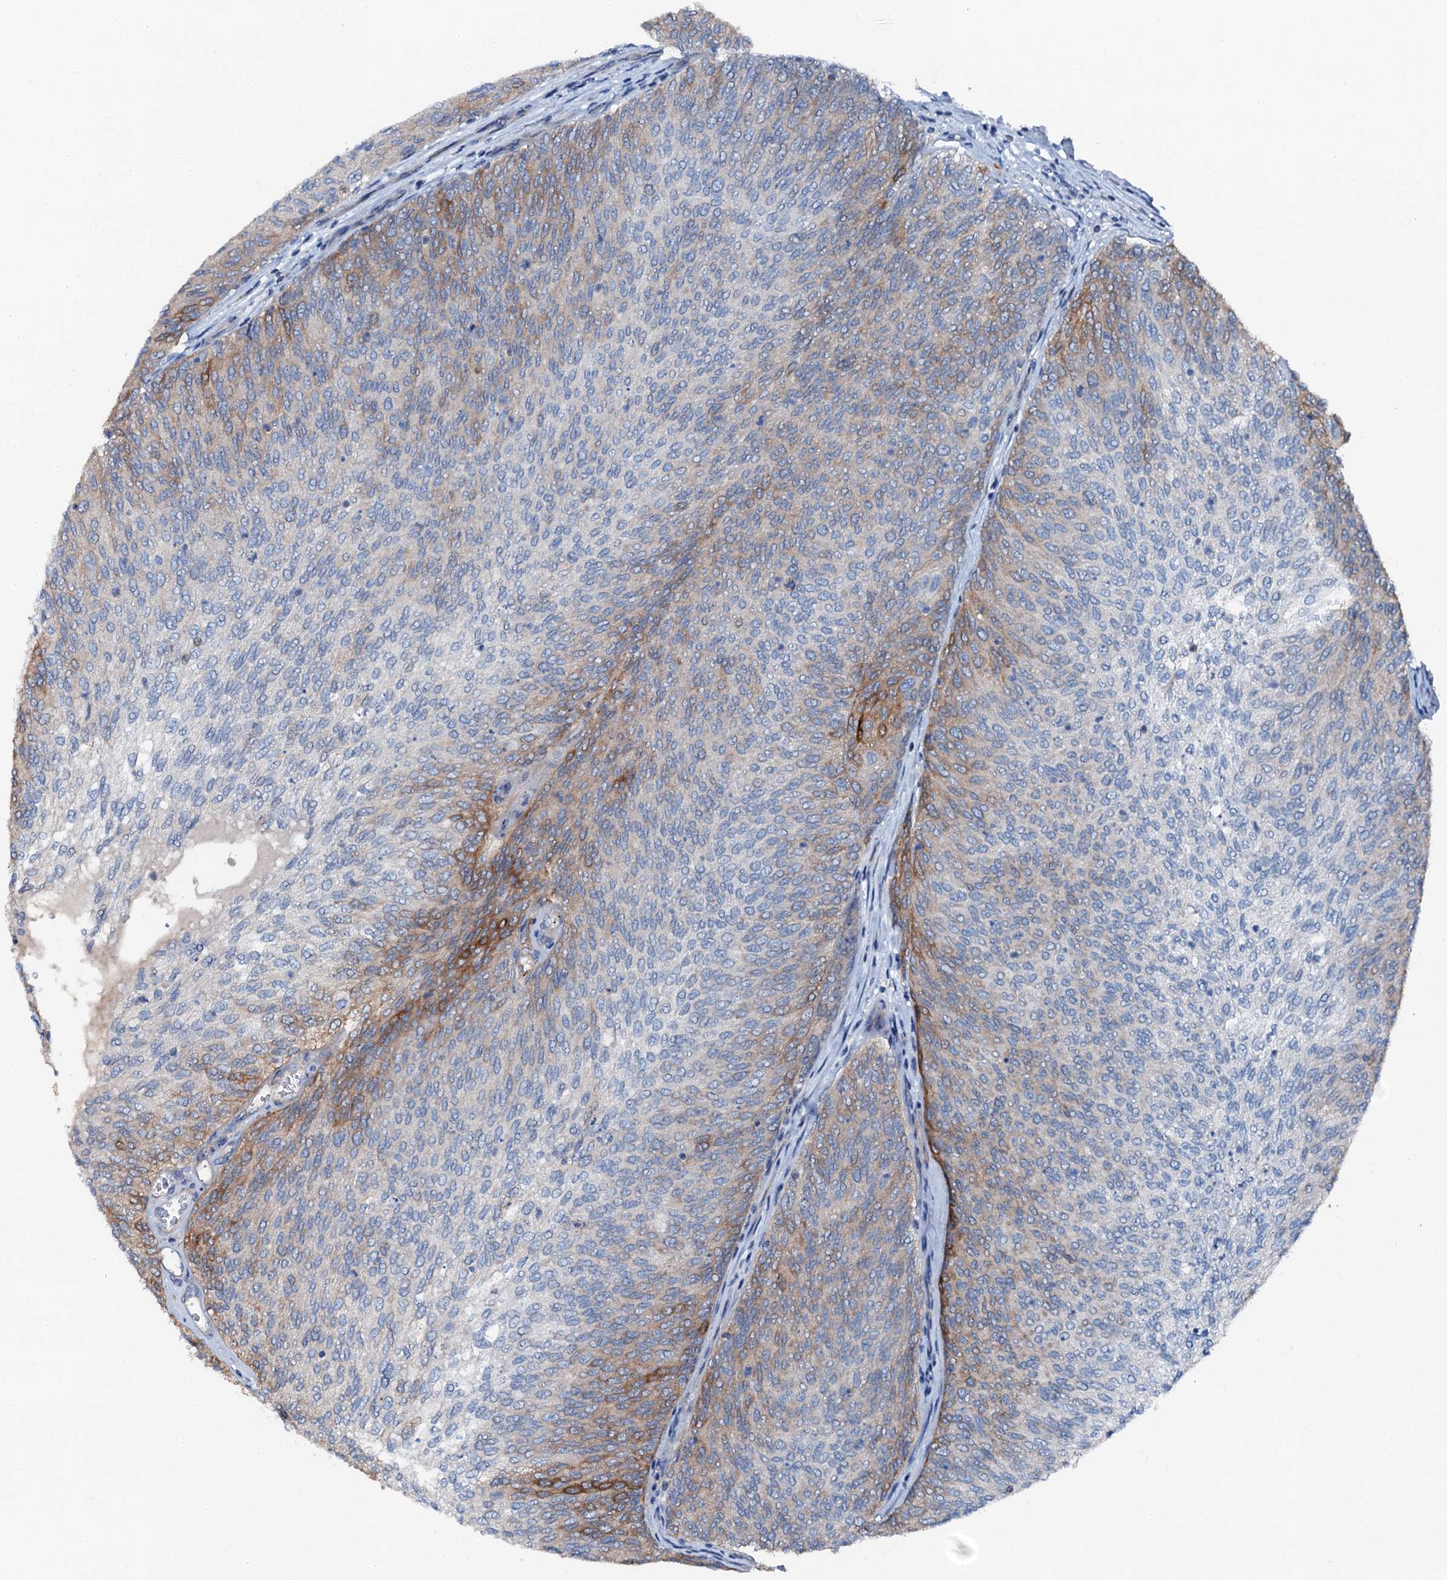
{"staining": {"intensity": "moderate", "quantity": "<25%", "location": "cytoplasmic/membranous"}, "tissue": "urothelial cancer", "cell_type": "Tumor cells", "image_type": "cancer", "snomed": [{"axis": "morphology", "description": "Urothelial carcinoma, Low grade"}, {"axis": "topography", "description": "Urinary bladder"}], "caption": "A micrograph of urothelial cancer stained for a protein displays moderate cytoplasmic/membranous brown staining in tumor cells.", "gene": "GFOD2", "patient": {"sex": "female", "age": 79}}